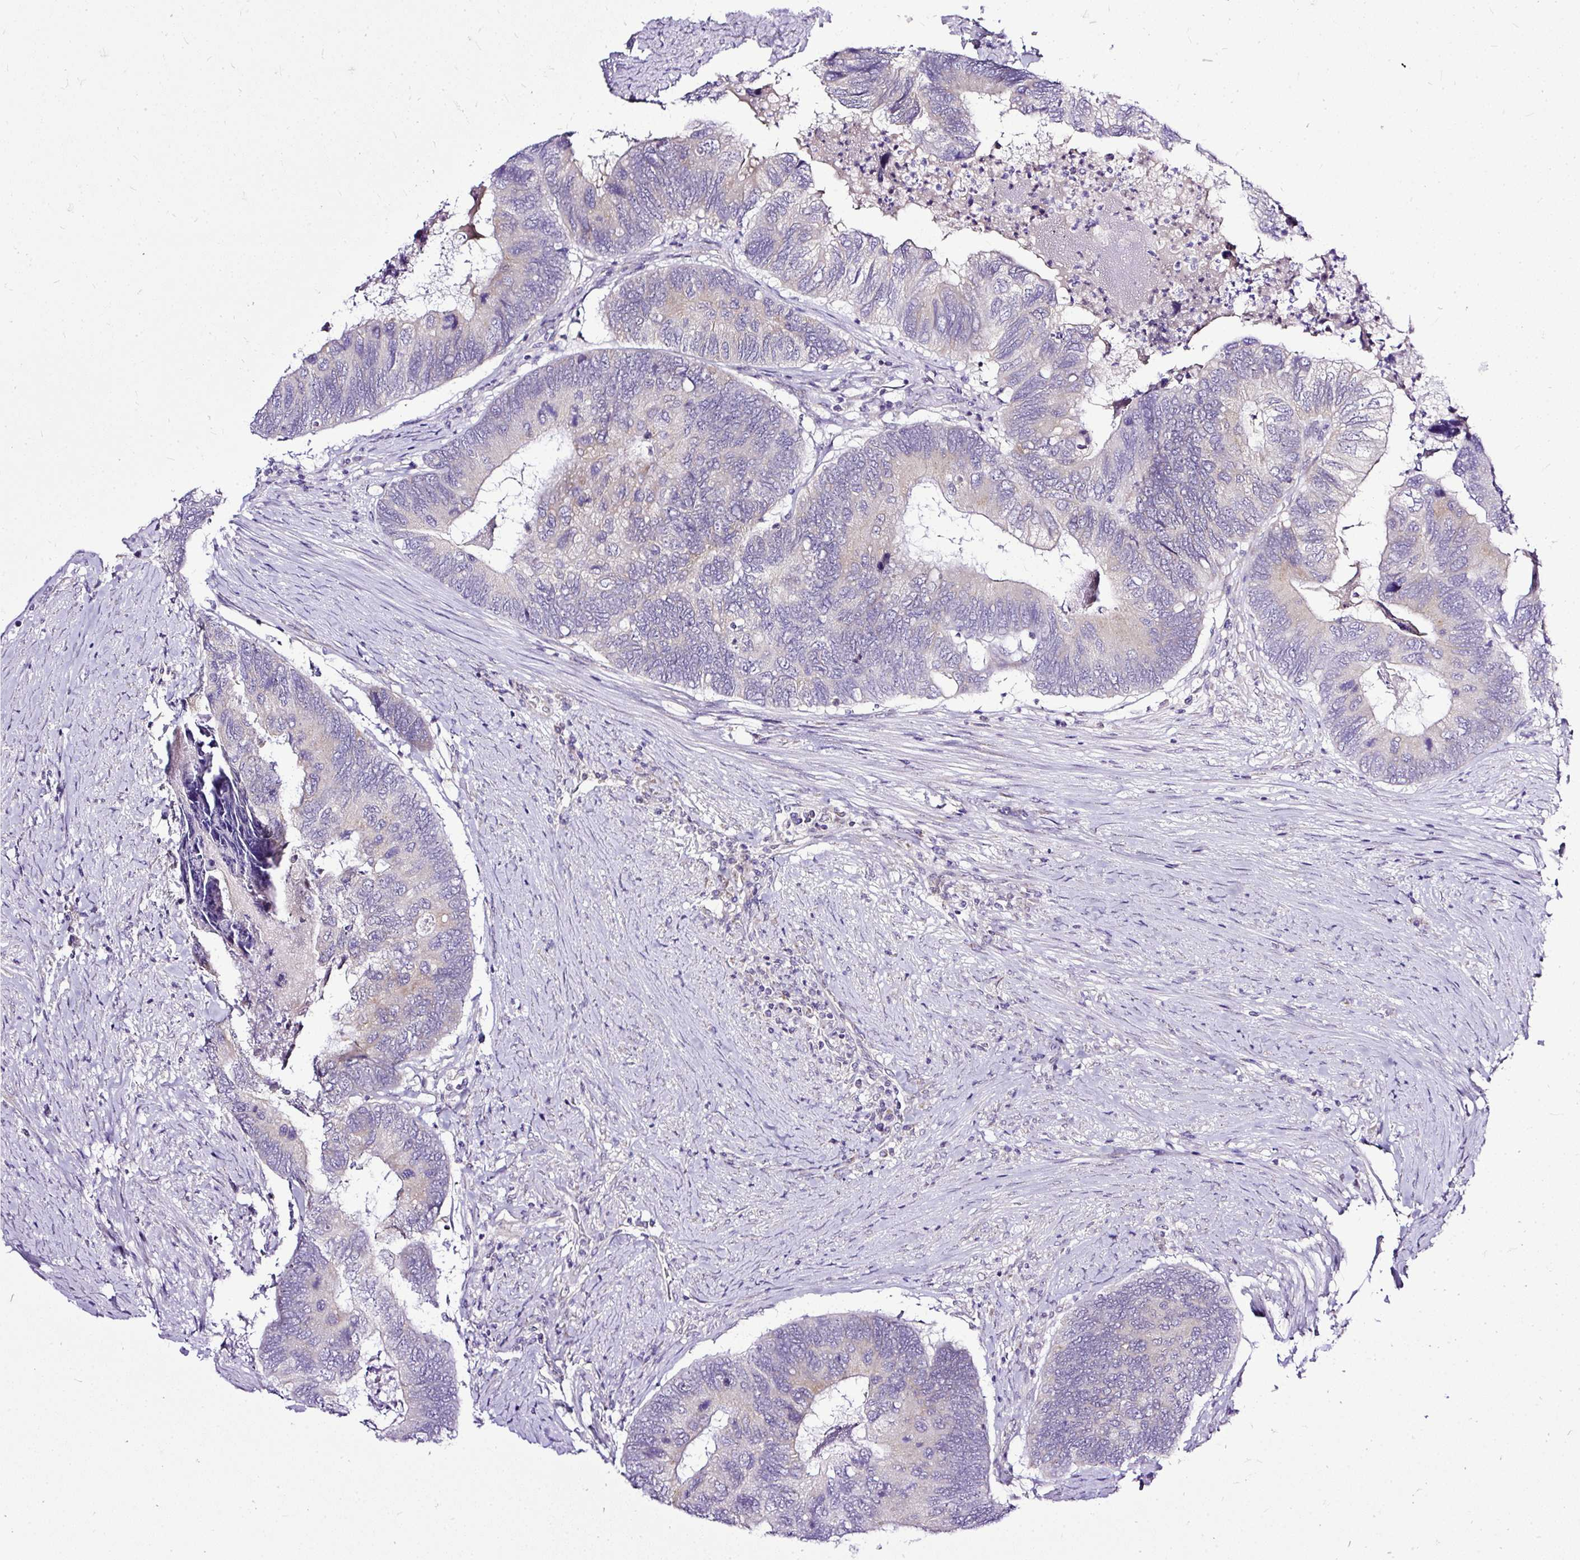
{"staining": {"intensity": "weak", "quantity": "<25%", "location": "cytoplasmic/membranous"}, "tissue": "colorectal cancer", "cell_type": "Tumor cells", "image_type": "cancer", "snomed": [{"axis": "morphology", "description": "Adenocarcinoma, NOS"}, {"axis": "topography", "description": "Colon"}], "caption": "IHC histopathology image of human colorectal cancer (adenocarcinoma) stained for a protein (brown), which shows no positivity in tumor cells. Nuclei are stained in blue.", "gene": "AMFR", "patient": {"sex": "female", "age": 67}}